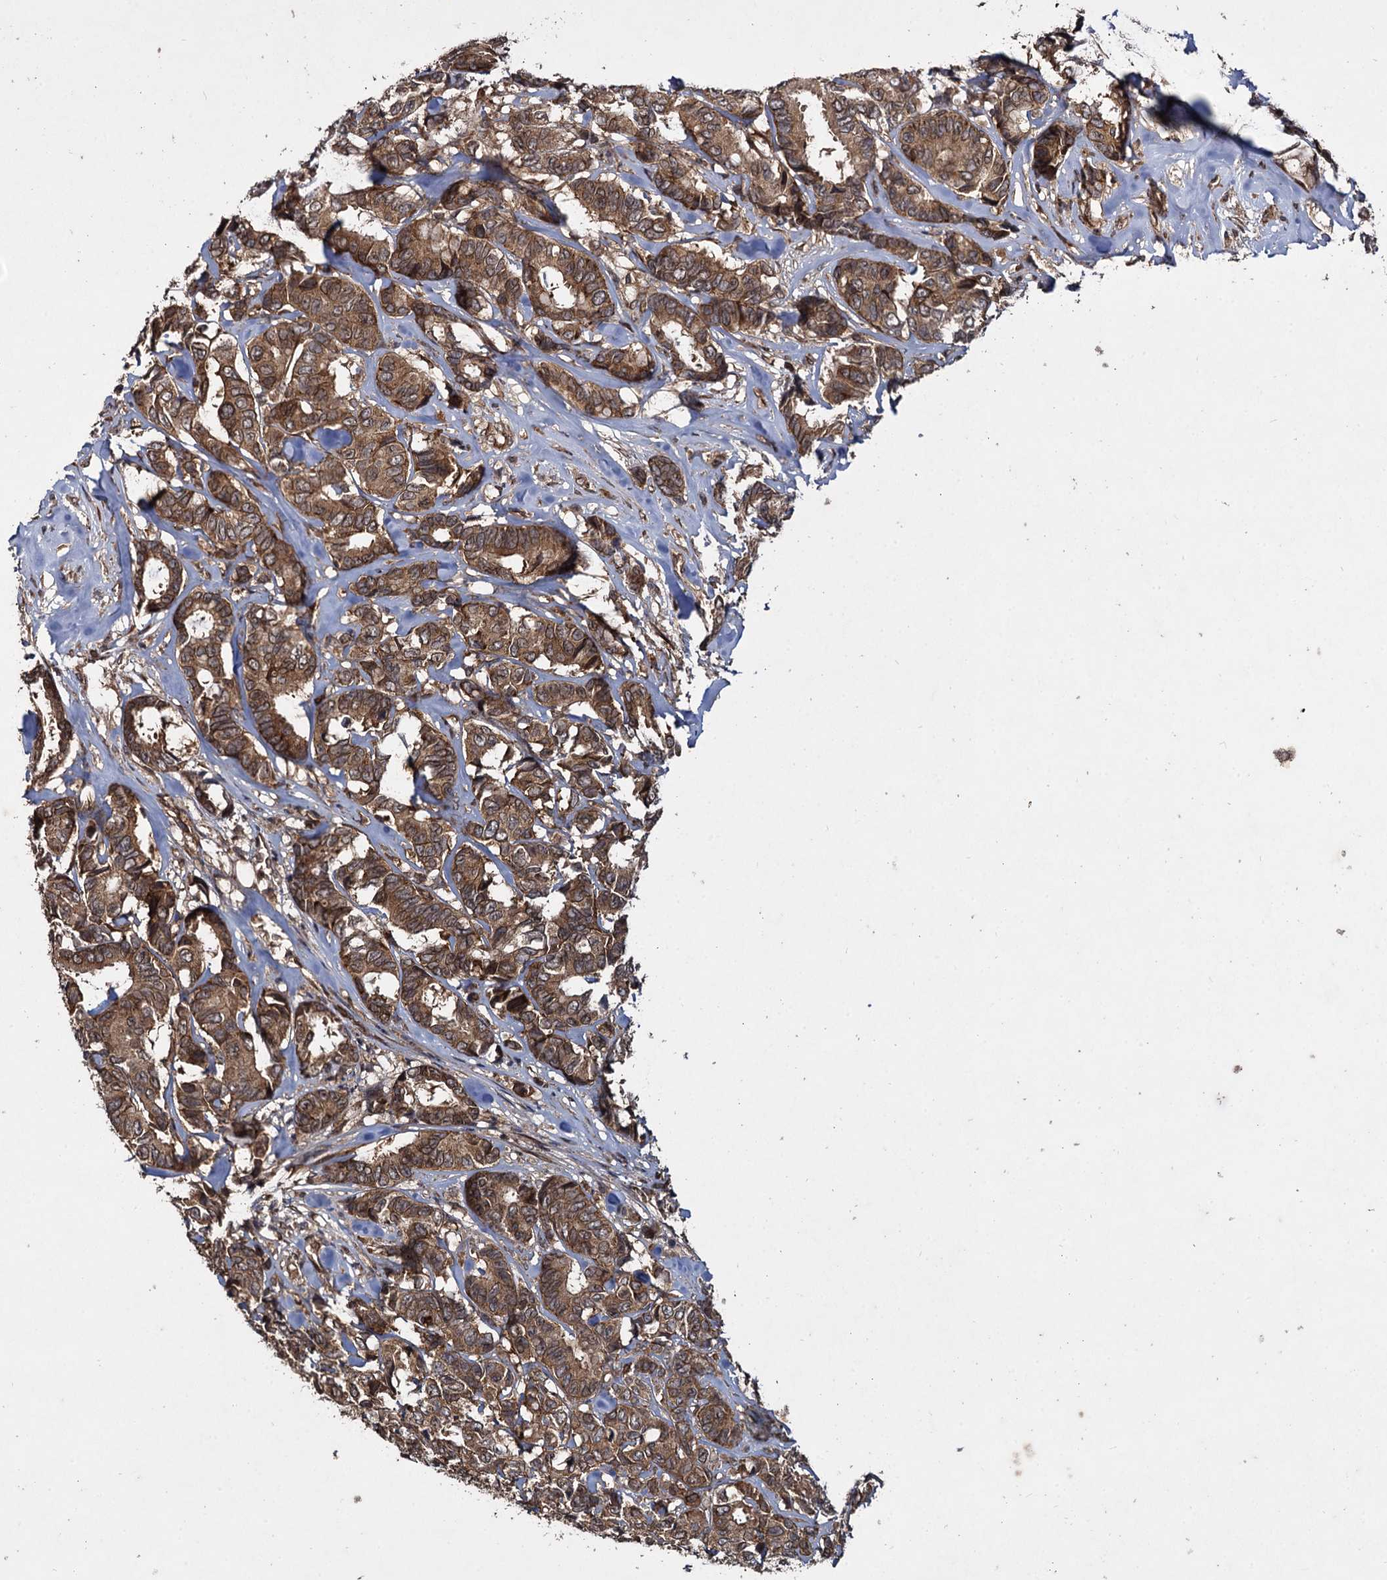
{"staining": {"intensity": "moderate", "quantity": ">75%", "location": "cytoplasmic/membranous,nuclear"}, "tissue": "breast cancer", "cell_type": "Tumor cells", "image_type": "cancer", "snomed": [{"axis": "morphology", "description": "Duct carcinoma"}, {"axis": "topography", "description": "Breast"}], "caption": "Immunohistochemistry (IHC) (DAB (3,3'-diaminobenzidine)) staining of intraductal carcinoma (breast) exhibits moderate cytoplasmic/membranous and nuclear protein staining in approximately >75% of tumor cells.", "gene": "DCP1B", "patient": {"sex": "female", "age": 87}}